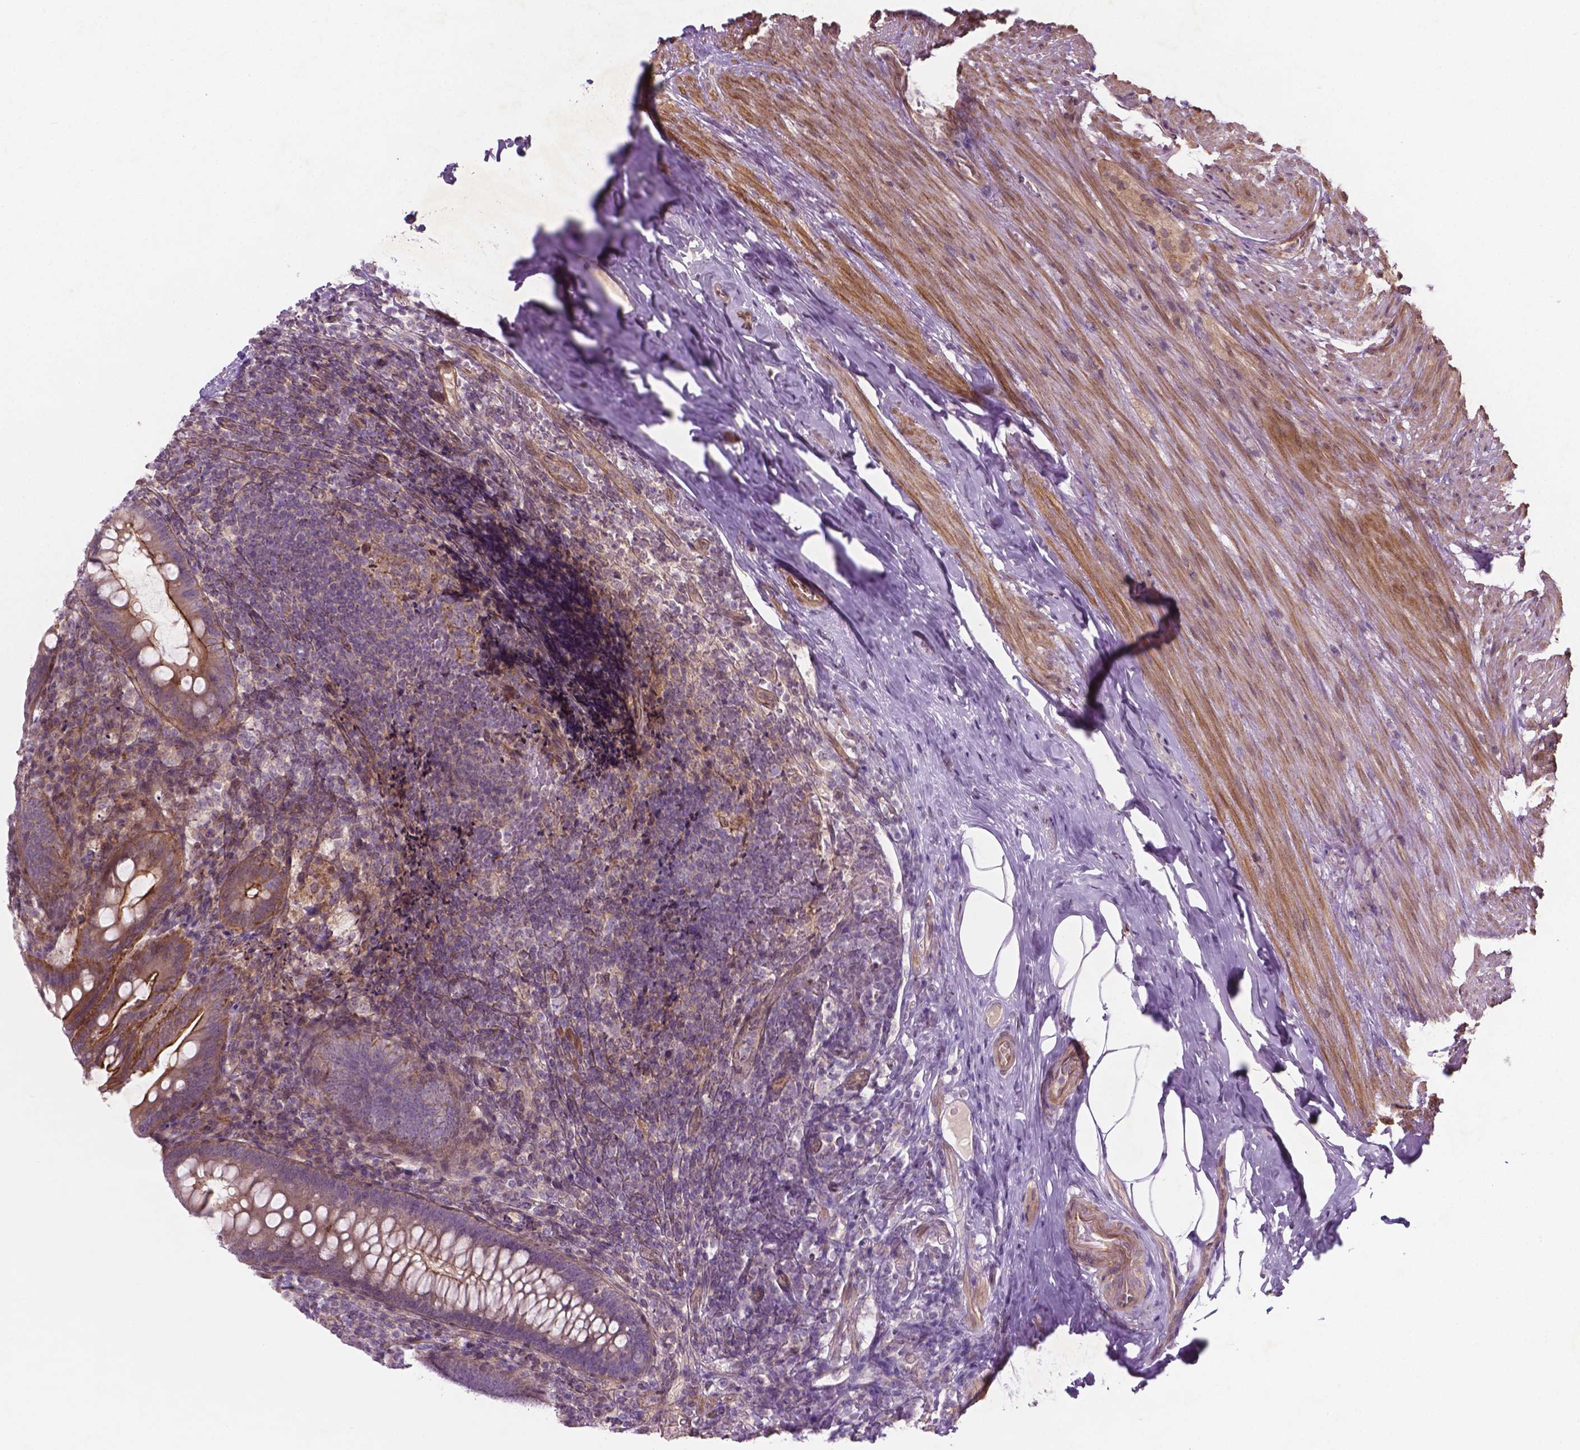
{"staining": {"intensity": "moderate", "quantity": "25%-75%", "location": "cytoplasmic/membranous"}, "tissue": "appendix", "cell_type": "Glandular cells", "image_type": "normal", "snomed": [{"axis": "morphology", "description": "Normal tissue, NOS"}, {"axis": "topography", "description": "Appendix"}], "caption": "The histopathology image exhibits staining of benign appendix, revealing moderate cytoplasmic/membranous protein expression (brown color) within glandular cells.", "gene": "TCHP", "patient": {"sex": "male", "age": 47}}